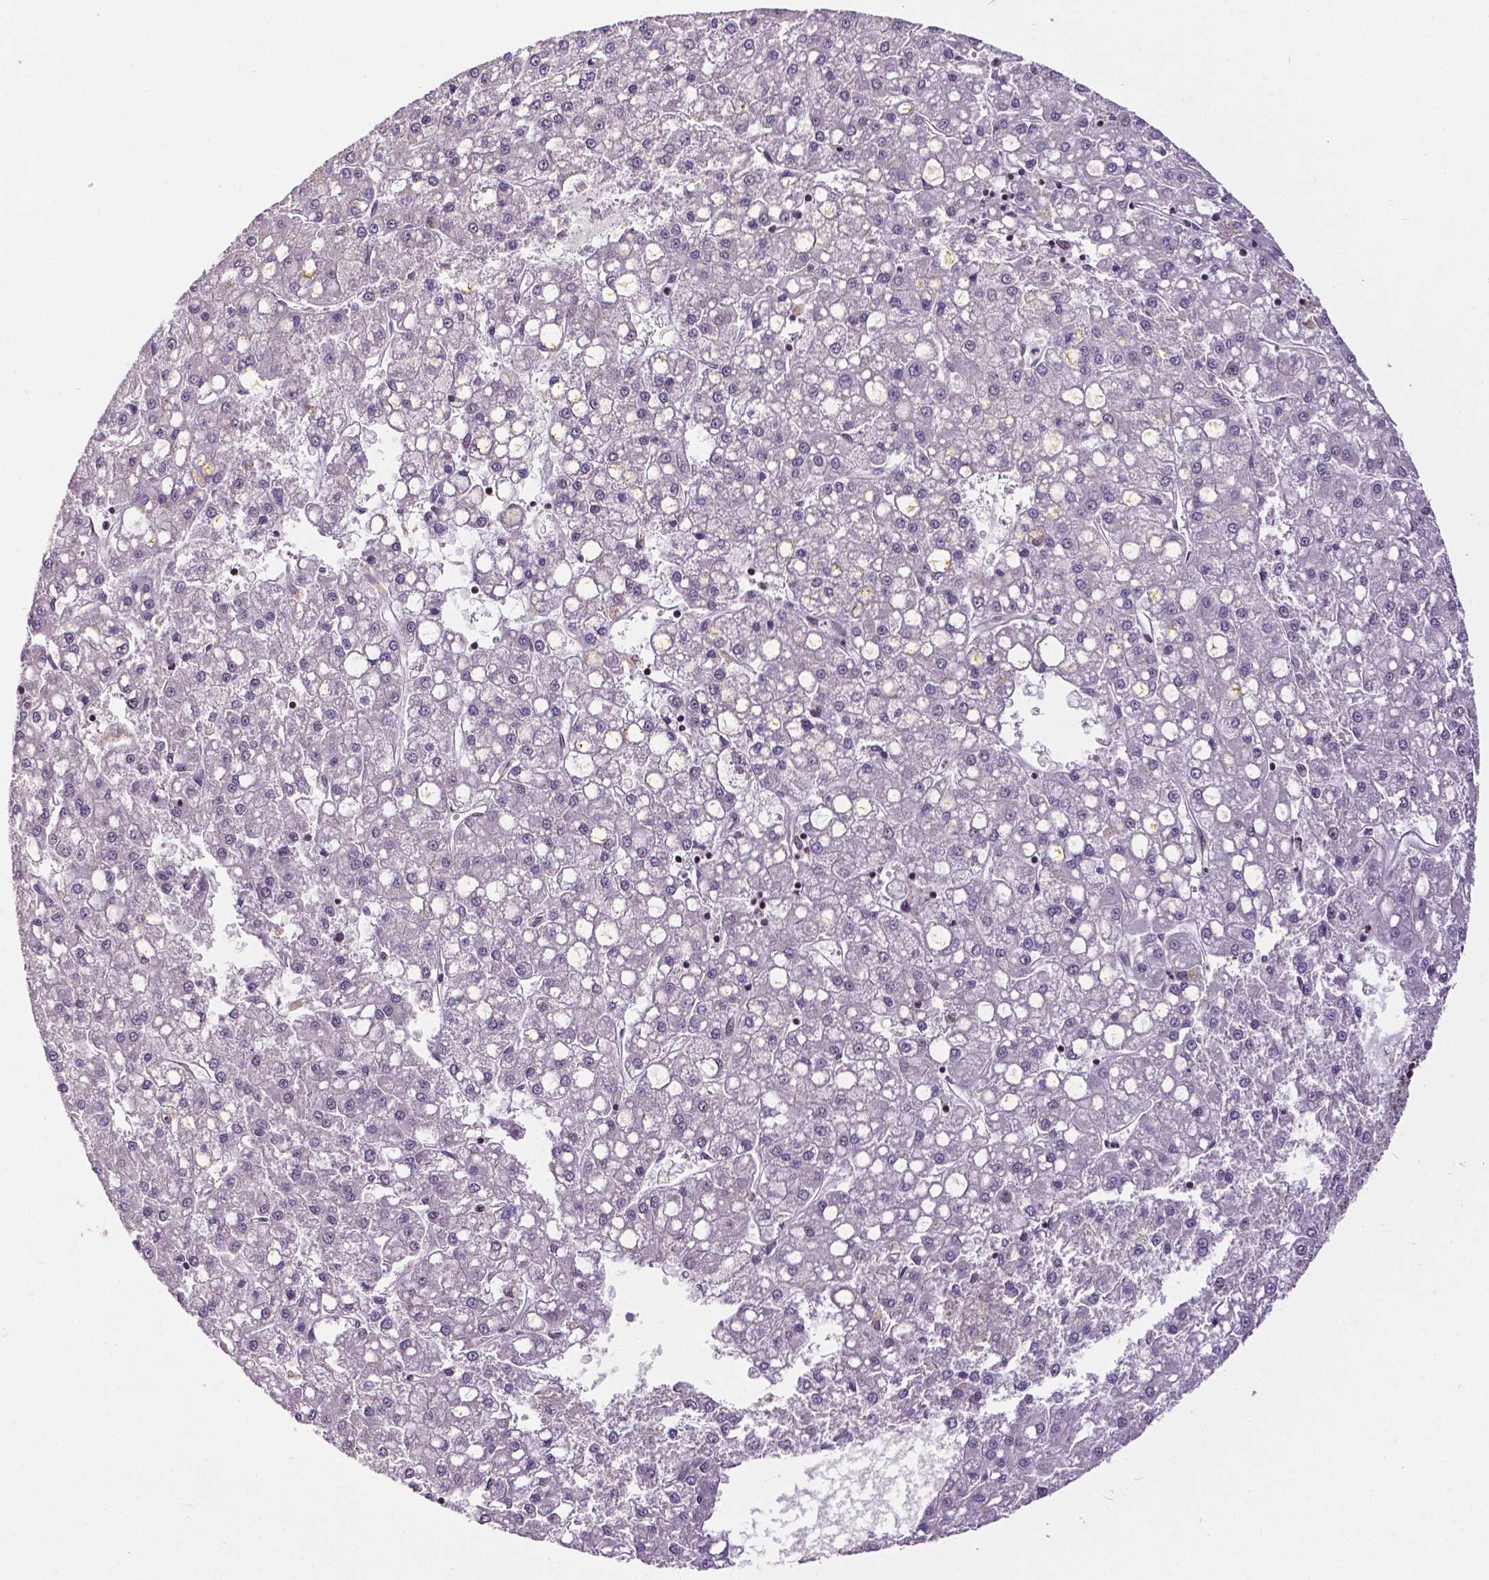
{"staining": {"intensity": "negative", "quantity": "none", "location": "none"}, "tissue": "liver cancer", "cell_type": "Tumor cells", "image_type": "cancer", "snomed": [{"axis": "morphology", "description": "Carcinoma, Hepatocellular, NOS"}, {"axis": "topography", "description": "Liver"}], "caption": "Liver cancer was stained to show a protein in brown. There is no significant positivity in tumor cells.", "gene": "CTCF", "patient": {"sex": "male", "age": 67}}